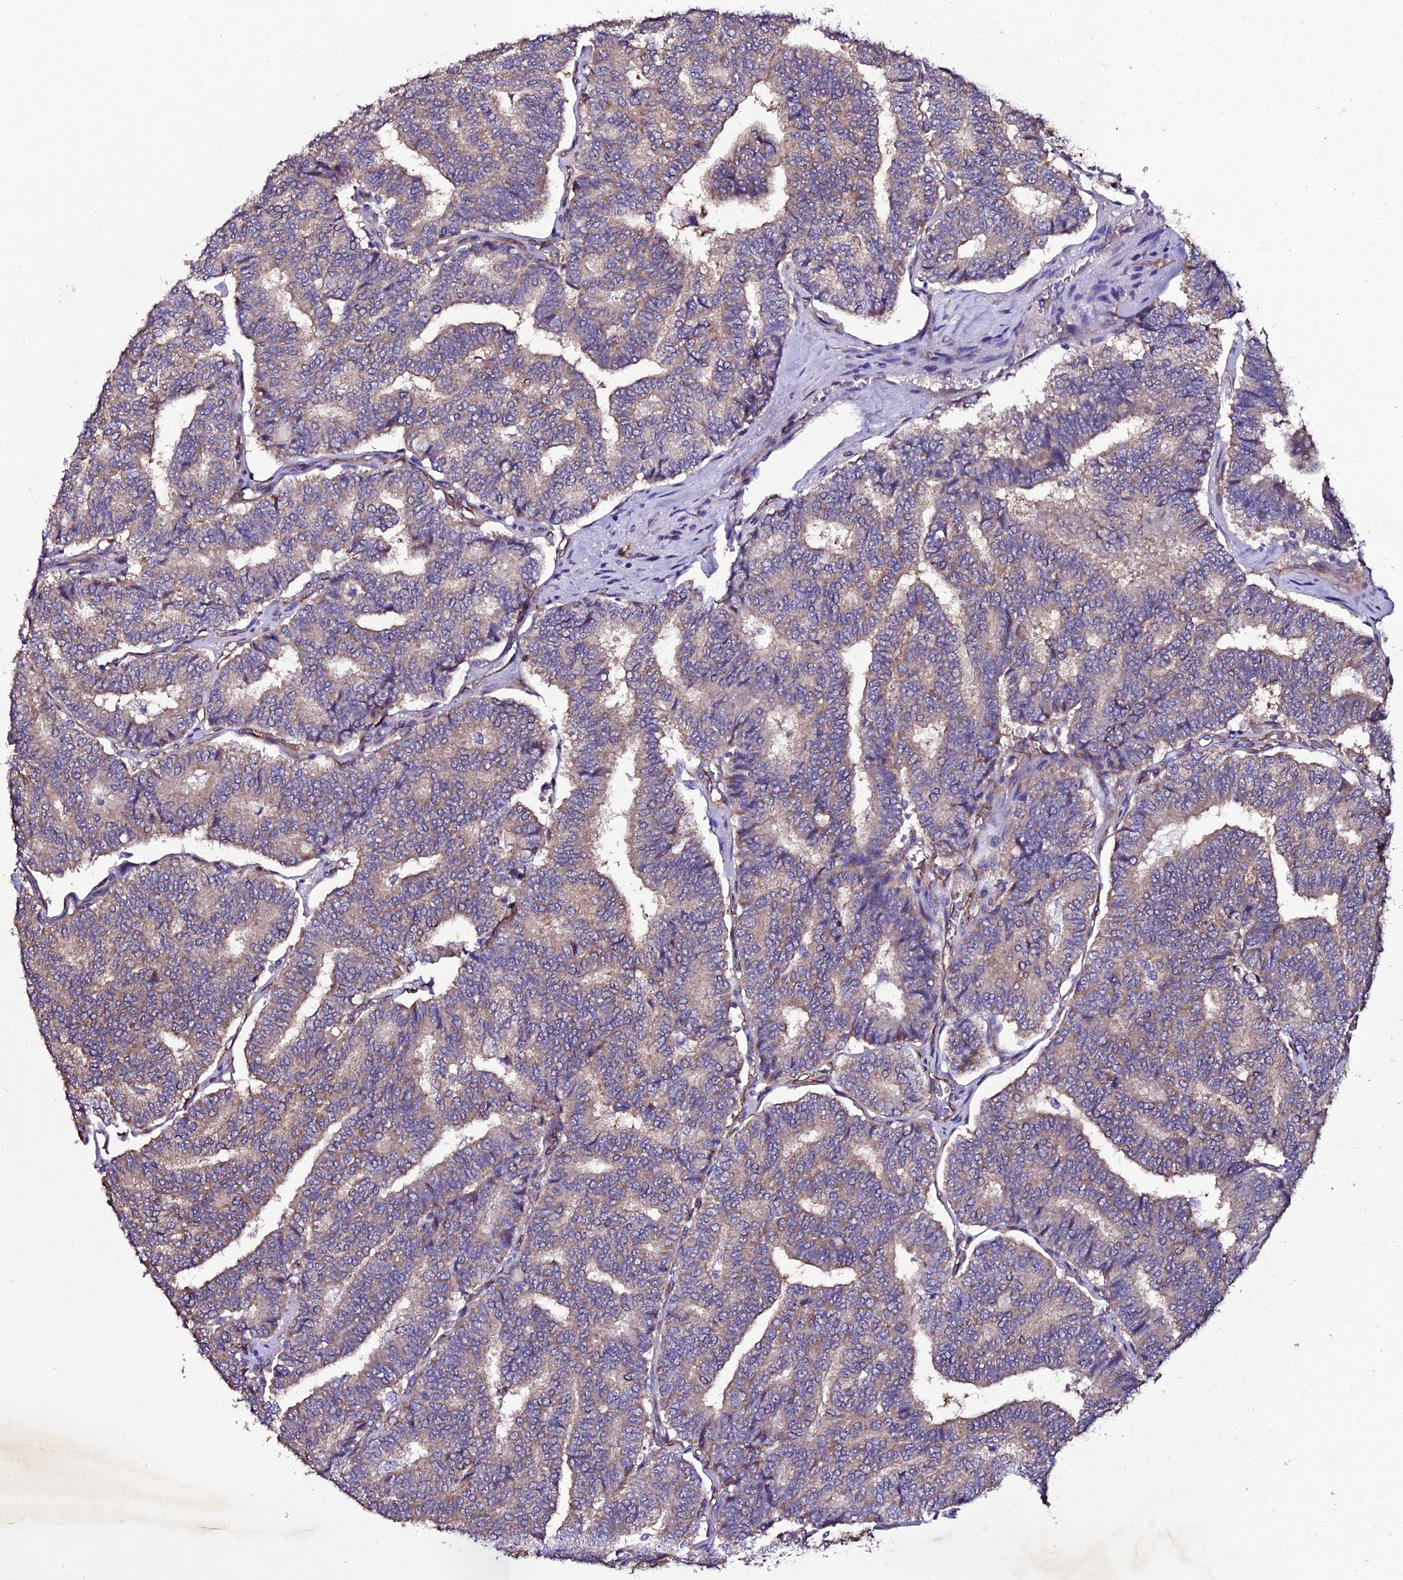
{"staining": {"intensity": "weak", "quantity": ">75%", "location": "cytoplasmic/membranous"}, "tissue": "thyroid cancer", "cell_type": "Tumor cells", "image_type": "cancer", "snomed": [{"axis": "morphology", "description": "Papillary adenocarcinoma, NOS"}, {"axis": "topography", "description": "Thyroid gland"}], "caption": "DAB immunohistochemical staining of human thyroid cancer reveals weak cytoplasmic/membranous protein expression in about >75% of tumor cells. Nuclei are stained in blue.", "gene": "MEX3C", "patient": {"sex": "female", "age": 35}}